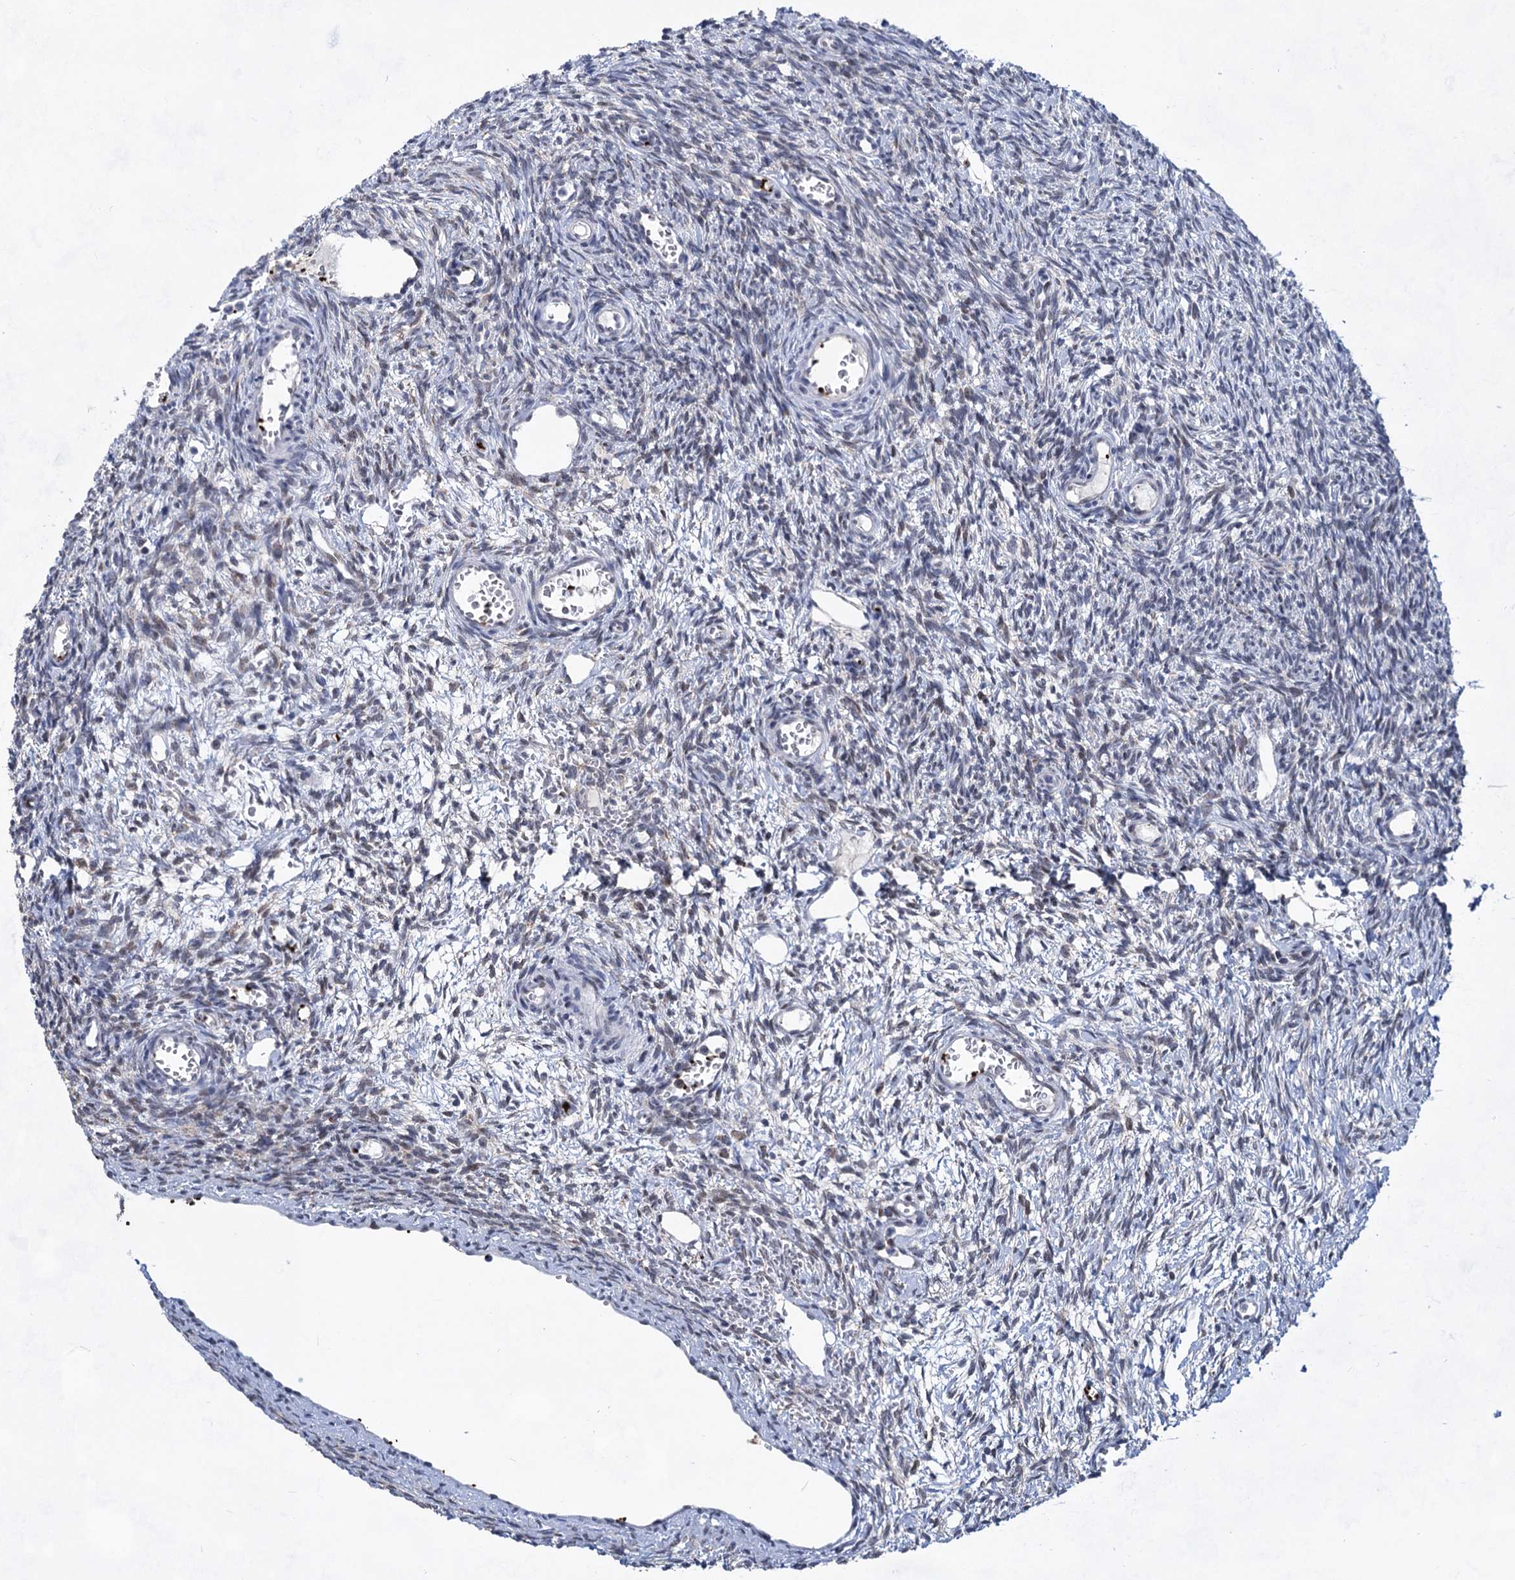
{"staining": {"intensity": "negative", "quantity": "none", "location": "none"}, "tissue": "ovary", "cell_type": "Ovarian stroma cells", "image_type": "normal", "snomed": [{"axis": "morphology", "description": "Normal tissue, NOS"}, {"axis": "topography", "description": "Ovary"}], "caption": "A high-resolution micrograph shows immunohistochemistry (IHC) staining of normal ovary, which reveals no significant expression in ovarian stroma cells.", "gene": "MON2", "patient": {"sex": "female", "age": 39}}